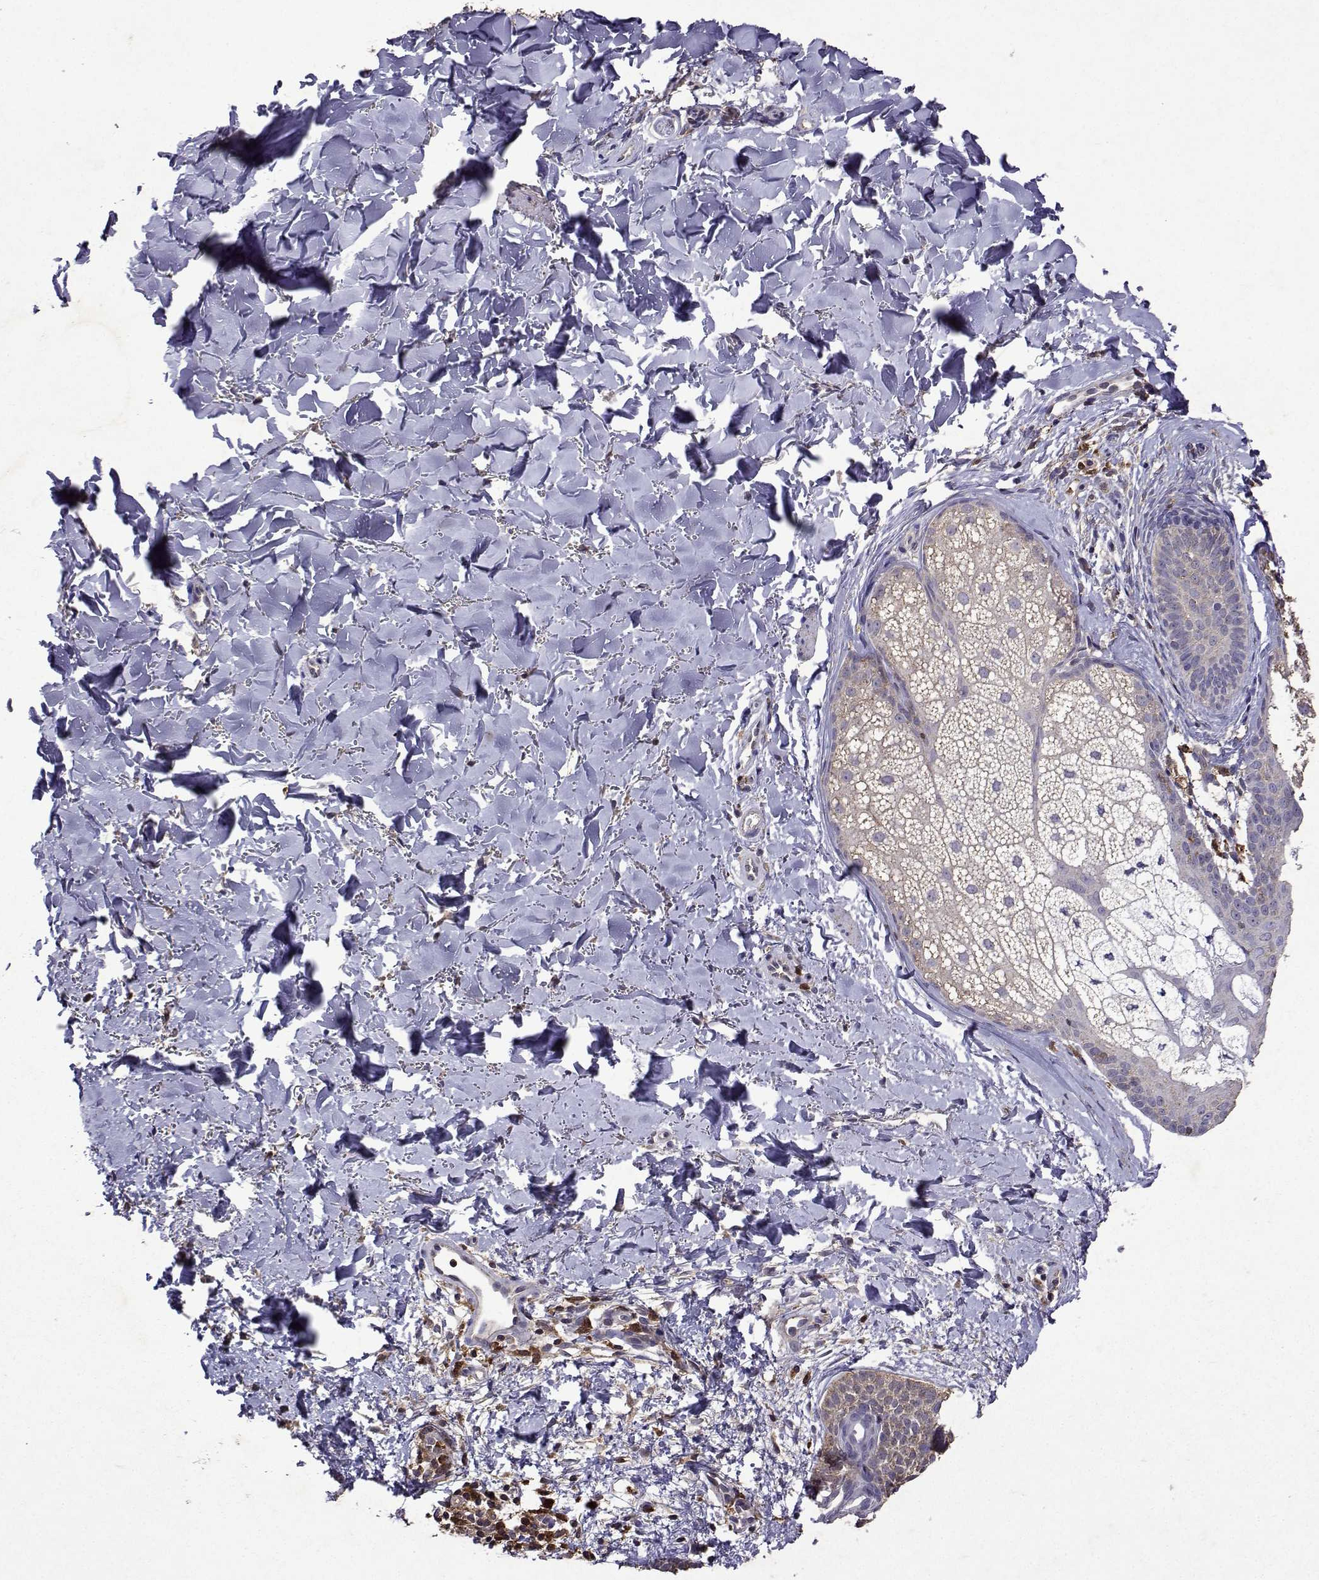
{"staining": {"intensity": "negative", "quantity": "none", "location": "none"}, "tissue": "skin cancer", "cell_type": "Tumor cells", "image_type": "cancer", "snomed": [{"axis": "morphology", "description": "Basal cell carcinoma"}, {"axis": "topography", "description": "Skin"}], "caption": "DAB (3,3'-diaminobenzidine) immunohistochemical staining of human skin basal cell carcinoma displays no significant expression in tumor cells.", "gene": "APAF1", "patient": {"sex": "female", "age": 69}}